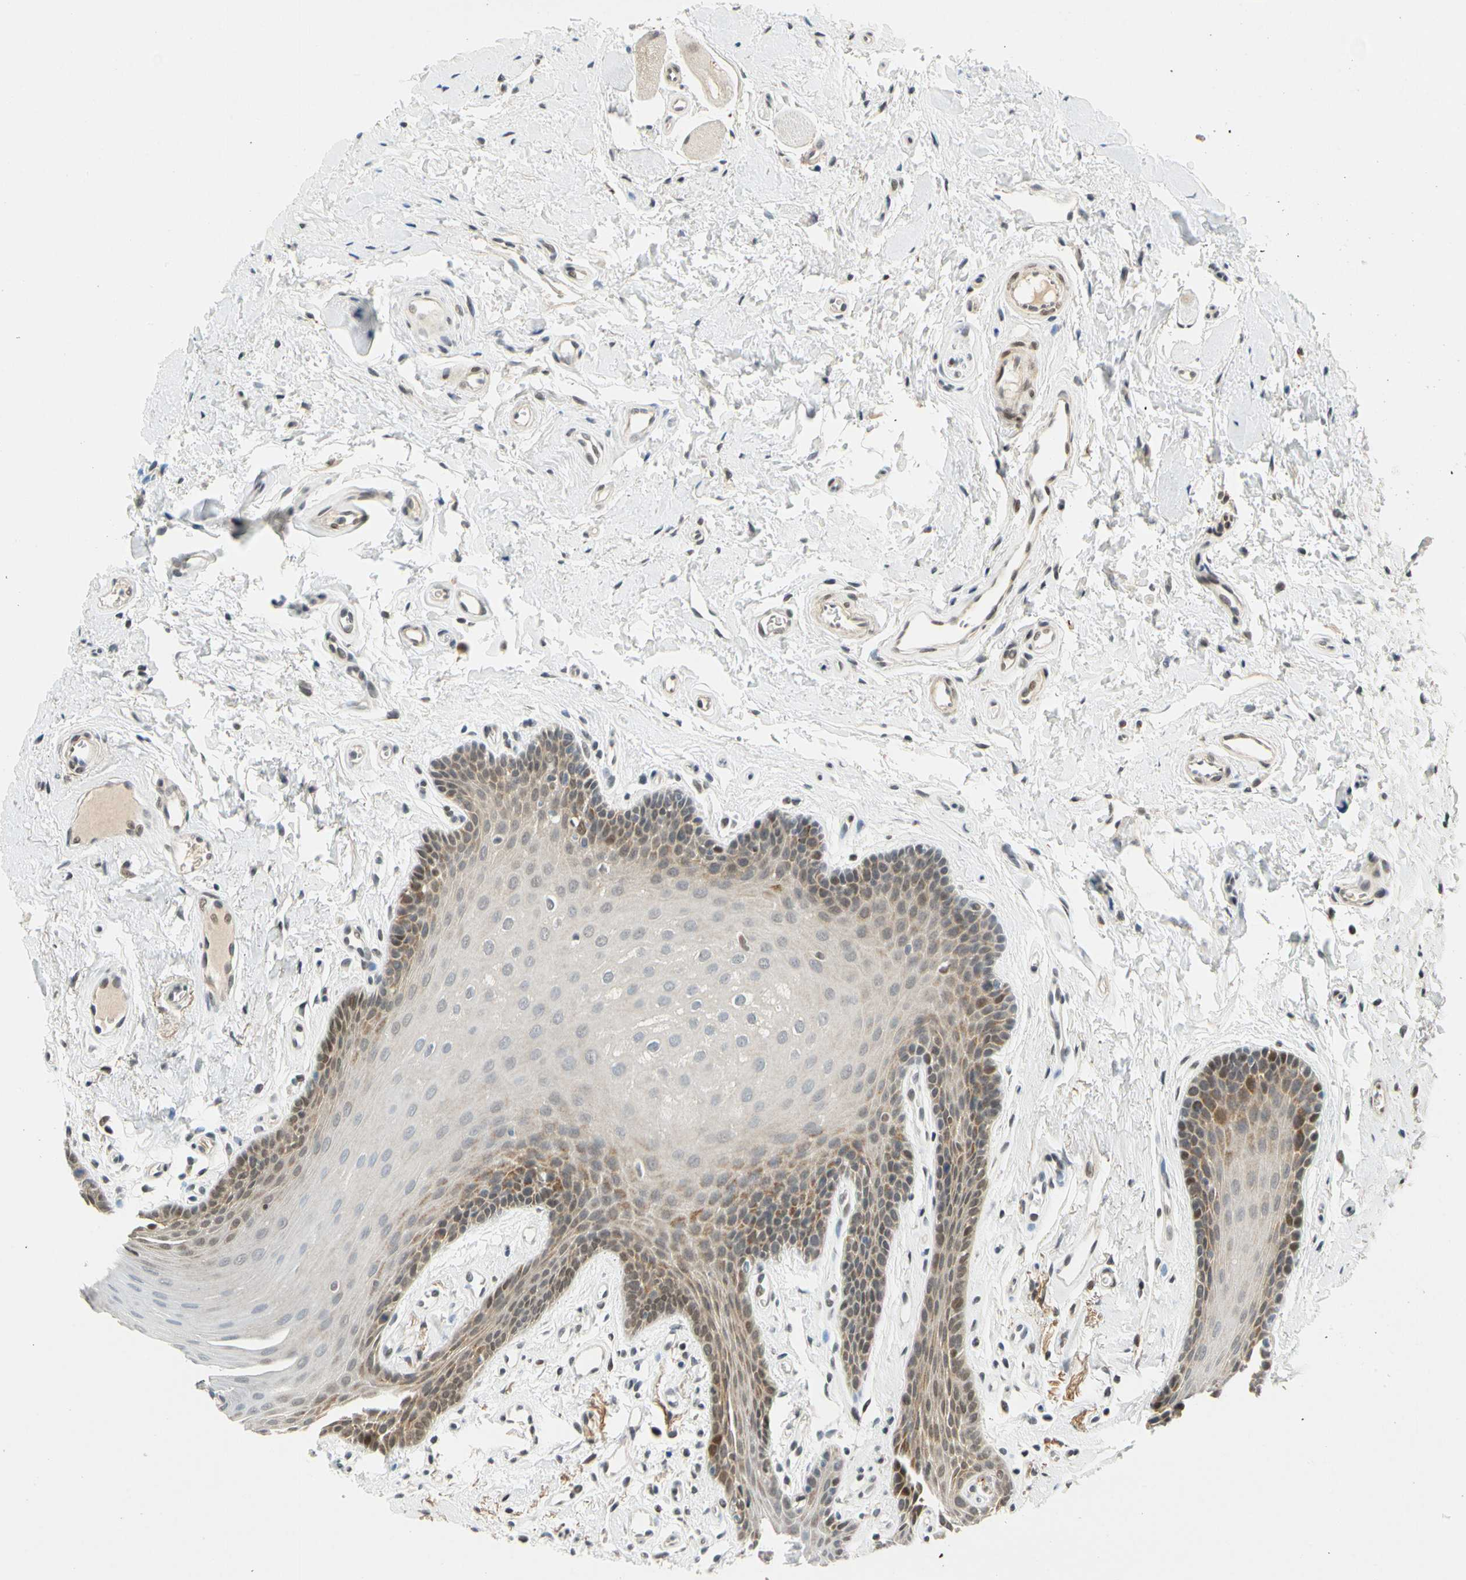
{"staining": {"intensity": "moderate", "quantity": "25%-75%", "location": "cytoplasmic/membranous"}, "tissue": "oral mucosa", "cell_type": "Squamous epithelial cells", "image_type": "normal", "snomed": [{"axis": "morphology", "description": "Normal tissue, NOS"}, {"axis": "topography", "description": "Oral tissue"}], "caption": "Immunohistochemical staining of unremarkable oral mucosa displays medium levels of moderate cytoplasmic/membranous staining in approximately 25%-75% of squamous epithelial cells.", "gene": "POGZ", "patient": {"sex": "male", "age": 62}}